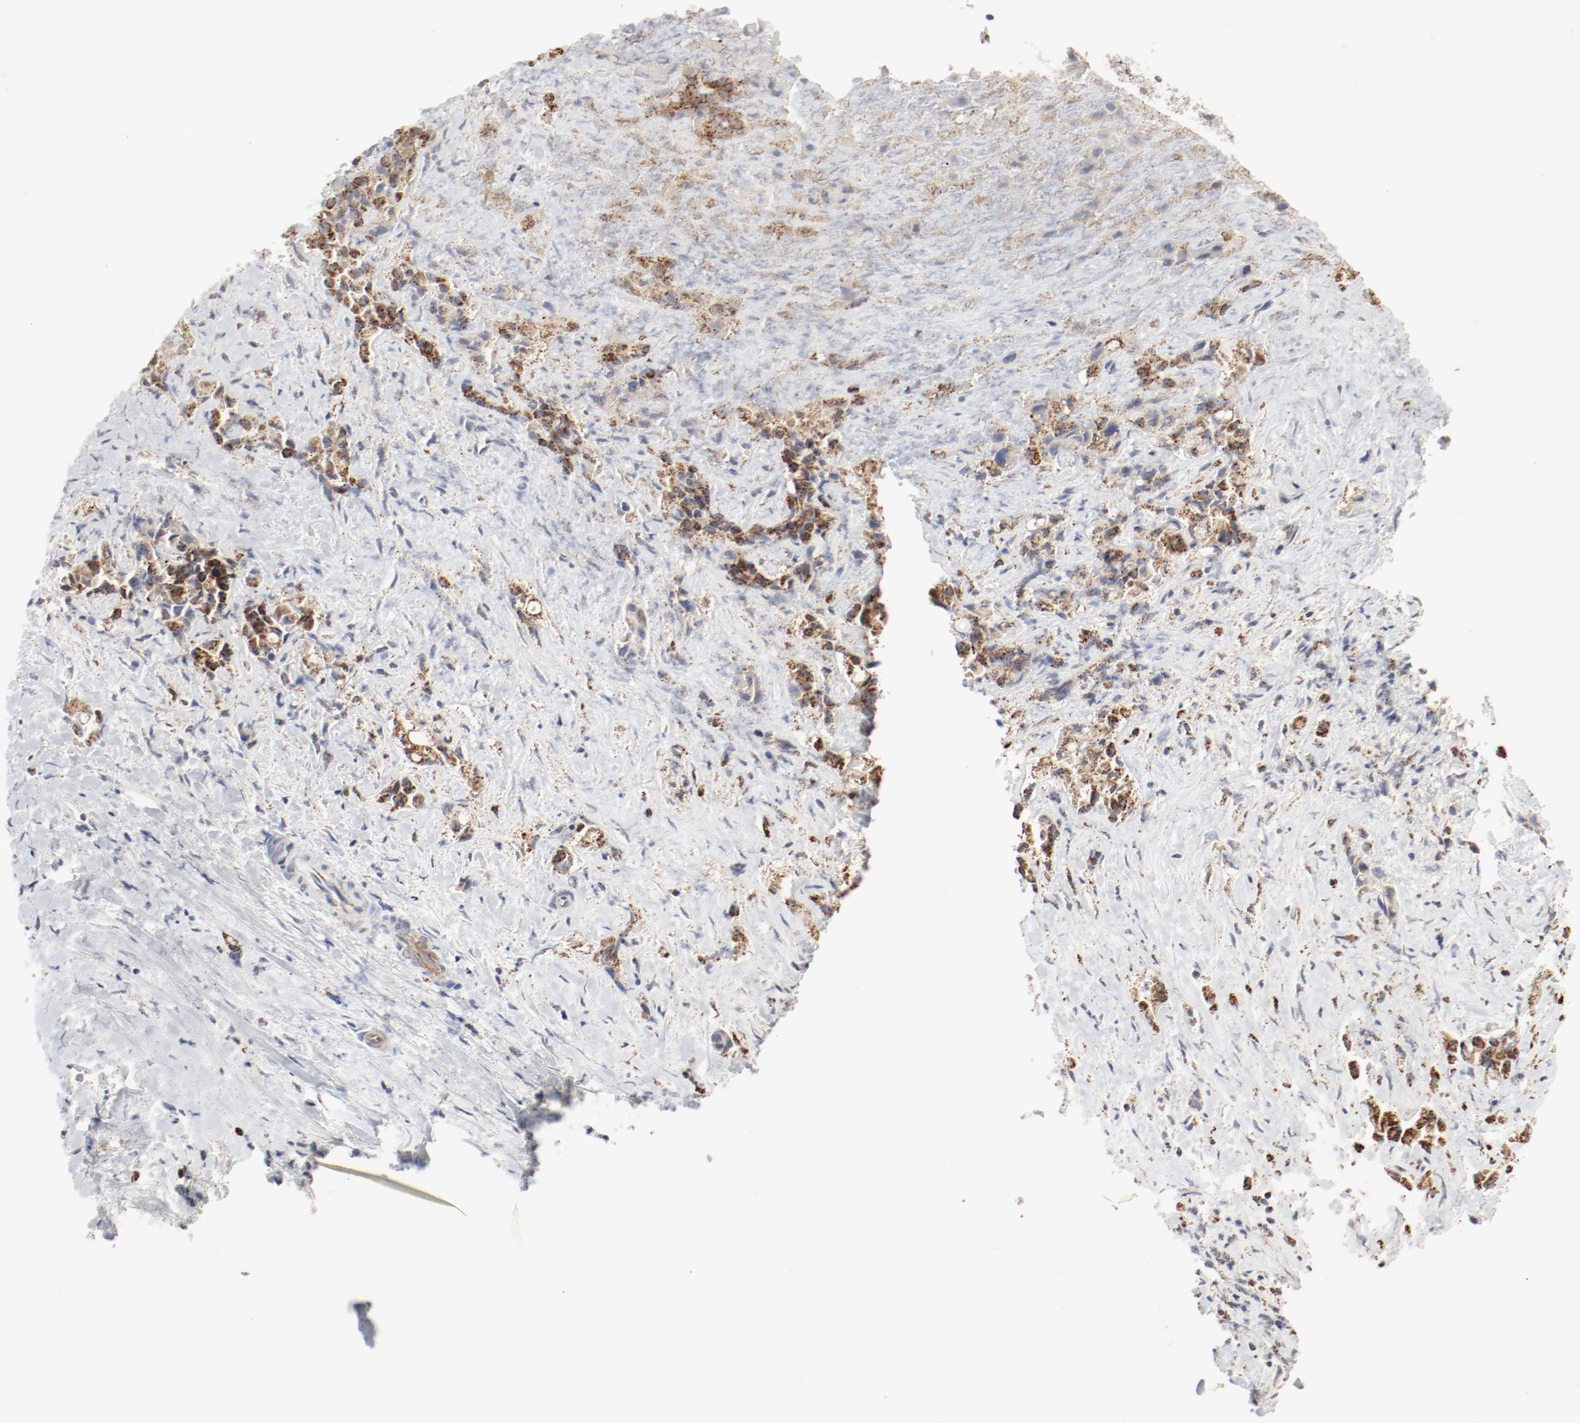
{"staining": {"intensity": "moderate", "quantity": ">75%", "location": "cytoplasmic/membranous"}, "tissue": "liver cancer", "cell_type": "Tumor cells", "image_type": "cancer", "snomed": [{"axis": "morphology", "description": "Cholangiocarcinoma"}, {"axis": "topography", "description": "Liver"}], "caption": "There is medium levels of moderate cytoplasmic/membranous staining in tumor cells of liver cancer, as demonstrated by immunohistochemical staining (brown color).", "gene": "SETD3", "patient": {"sex": "male", "age": 57}}